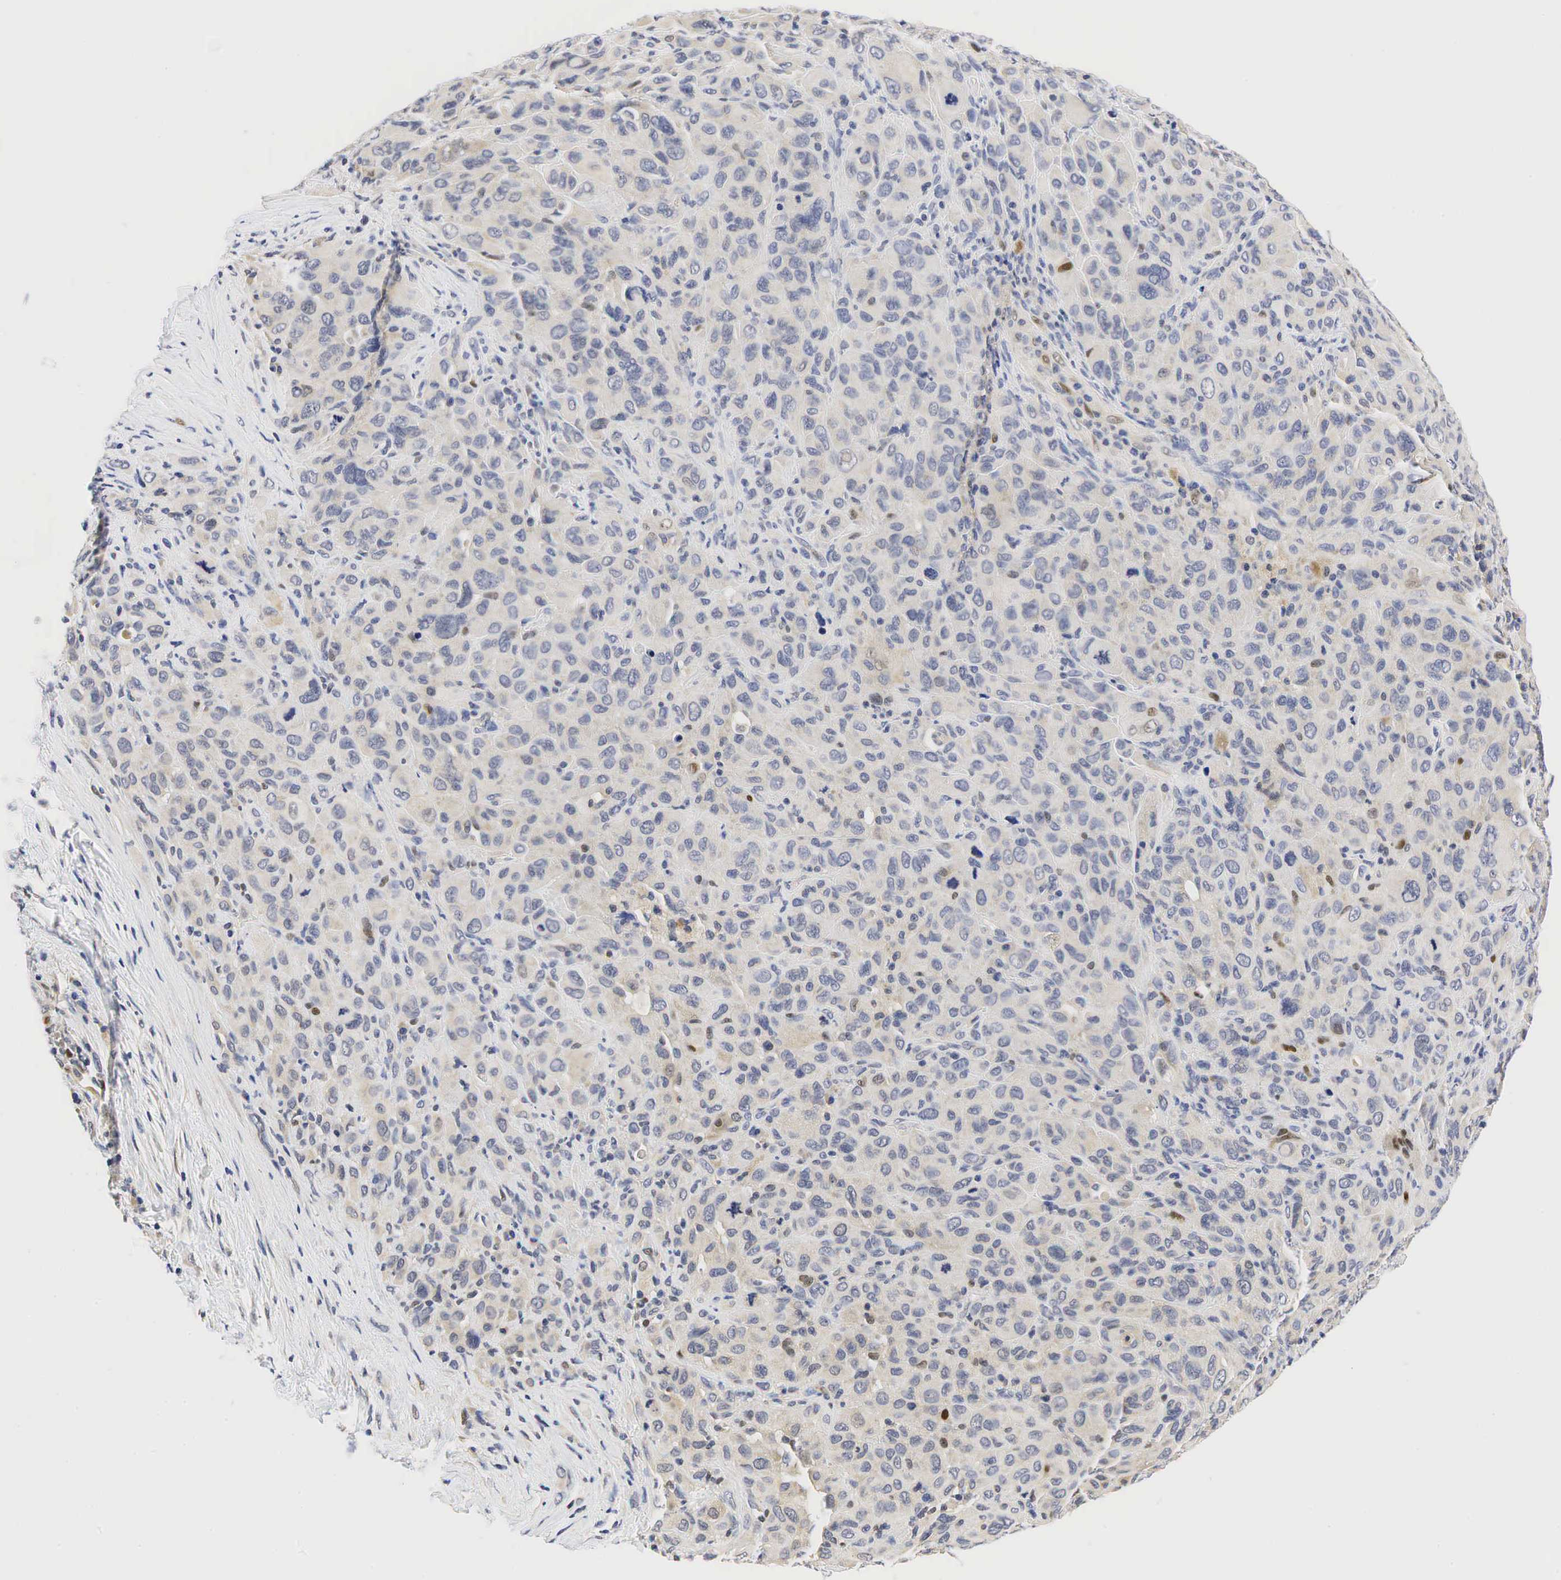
{"staining": {"intensity": "negative", "quantity": "none", "location": "none"}, "tissue": "melanoma", "cell_type": "Tumor cells", "image_type": "cancer", "snomed": [{"axis": "morphology", "description": "Malignant melanoma, Metastatic site"}, {"axis": "topography", "description": "Skin"}], "caption": "Immunohistochemistry photomicrograph of malignant melanoma (metastatic site) stained for a protein (brown), which exhibits no positivity in tumor cells. (Brightfield microscopy of DAB IHC at high magnification).", "gene": "CCND1", "patient": {"sex": "male", "age": 32}}